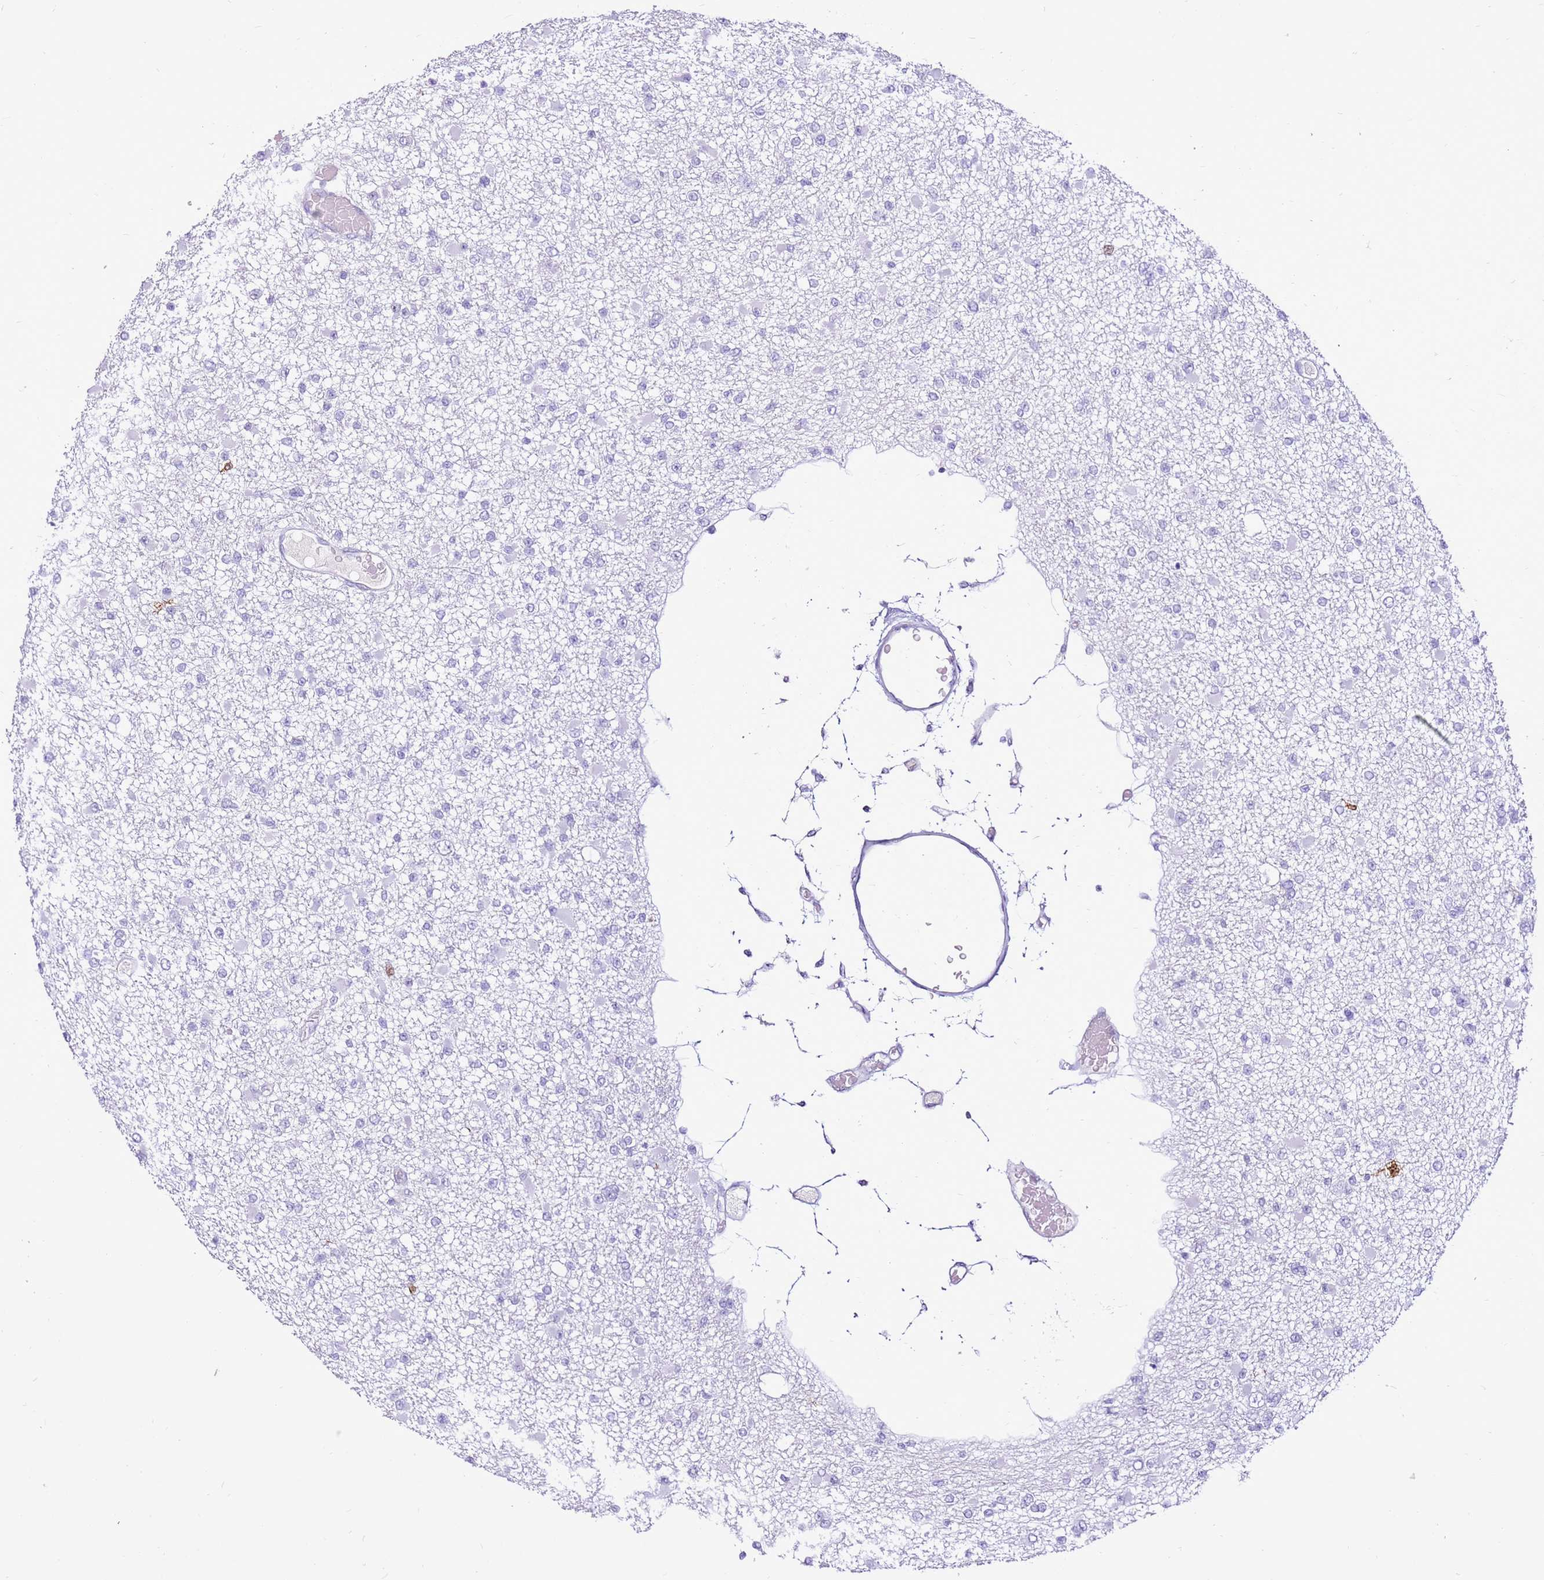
{"staining": {"intensity": "negative", "quantity": "none", "location": "none"}, "tissue": "glioma", "cell_type": "Tumor cells", "image_type": "cancer", "snomed": [{"axis": "morphology", "description": "Glioma, malignant, Low grade"}, {"axis": "topography", "description": "Brain"}], "caption": "Immunohistochemical staining of human glioma exhibits no significant staining in tumor cells.", "gene": "SPC25", "patient": {"sex": "female", "age": 22}}